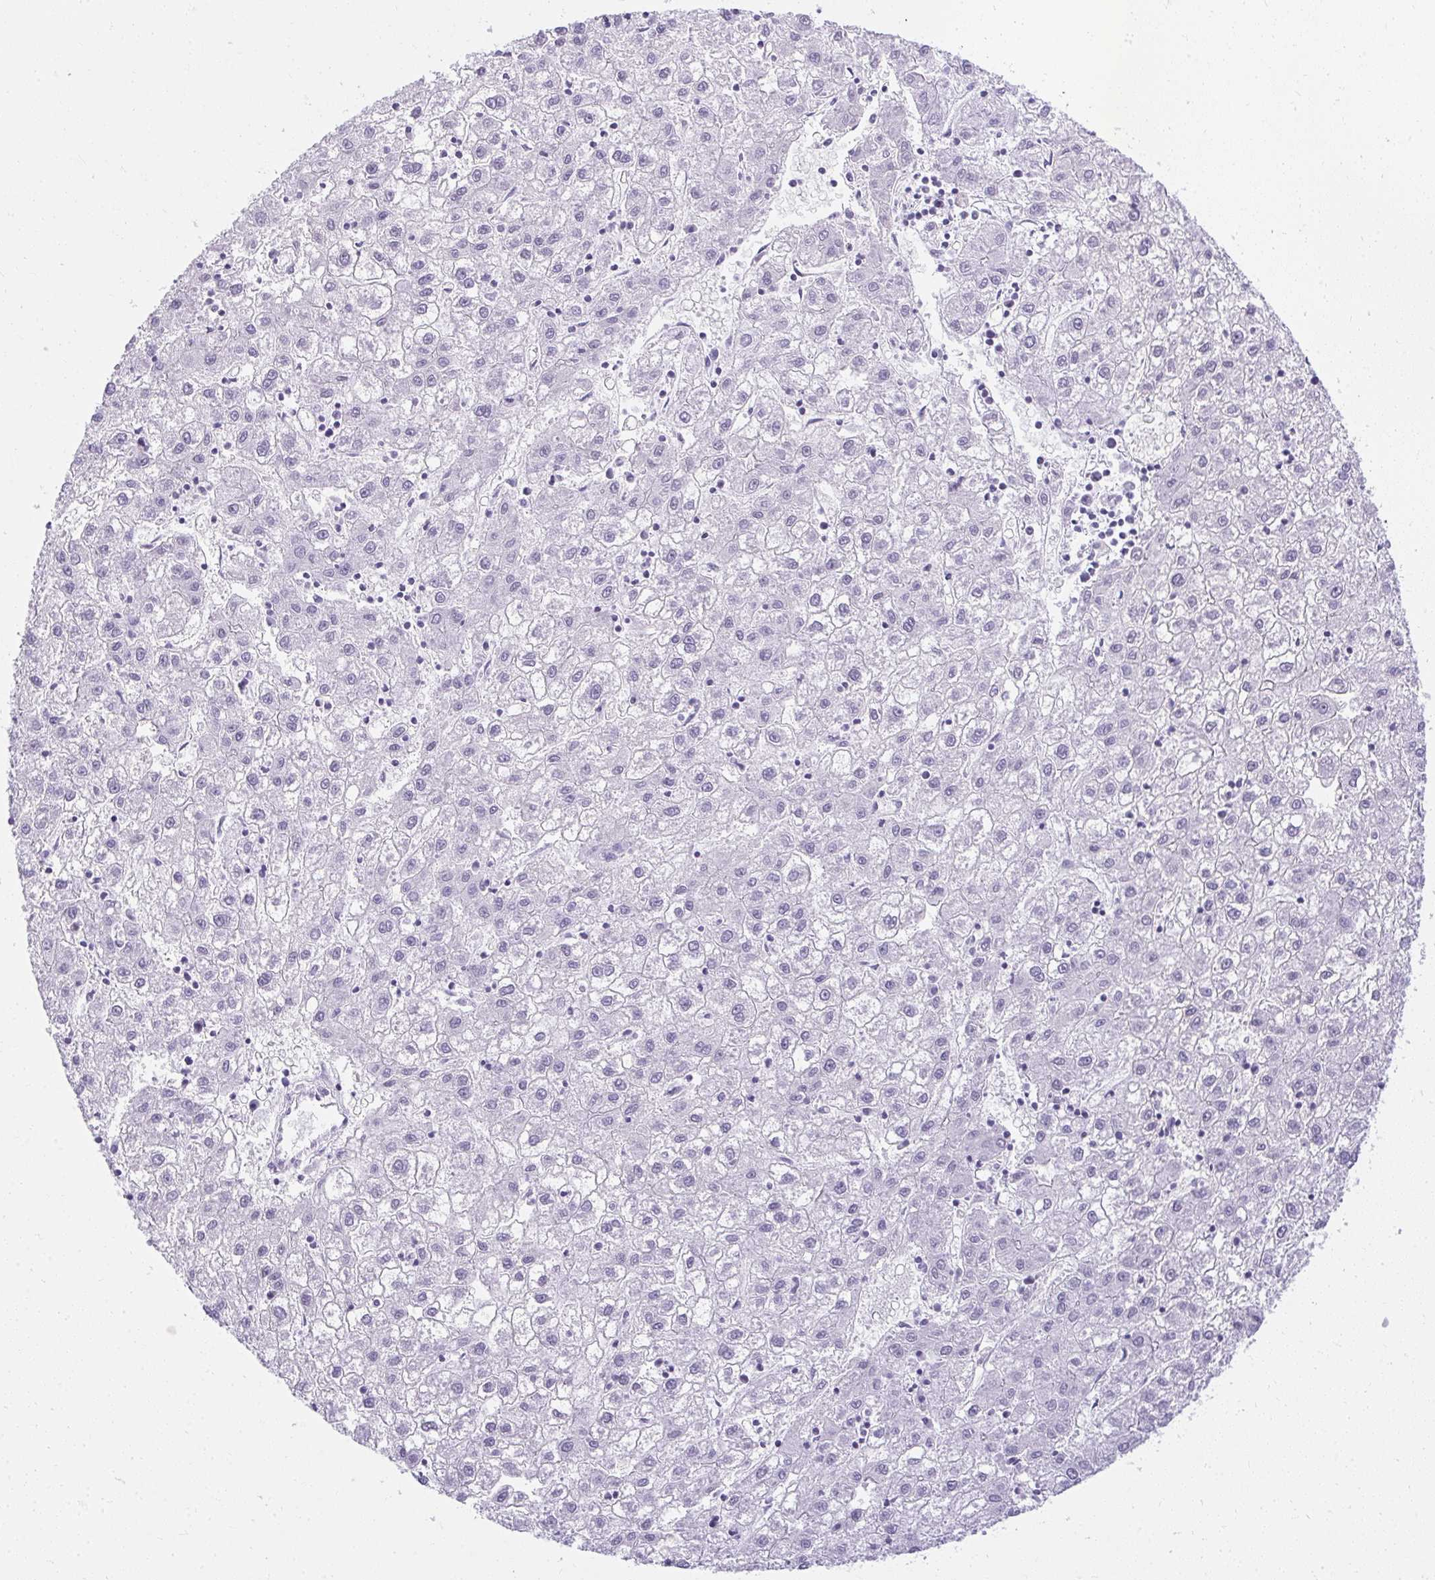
{"staining": {"intensity": "negative", "quantity": "none", "location": "none"}, "tissue": "liver cancer", "cell_type": "Tumor cells", "image_type": "cancer", "snomed": [{"axis": "morphology", "description": "Carcinoma, Hepatocellular, NOS"}, {"axis": "topography", "description": "Liver"}], "caption": "Histopathology image shows no protein positivity in tumor cells of liver cancer (hepatocellular carcinoma) tissue.", "gene": "PLA2G1B", "patient": {"sex": "male", "age": 72}}